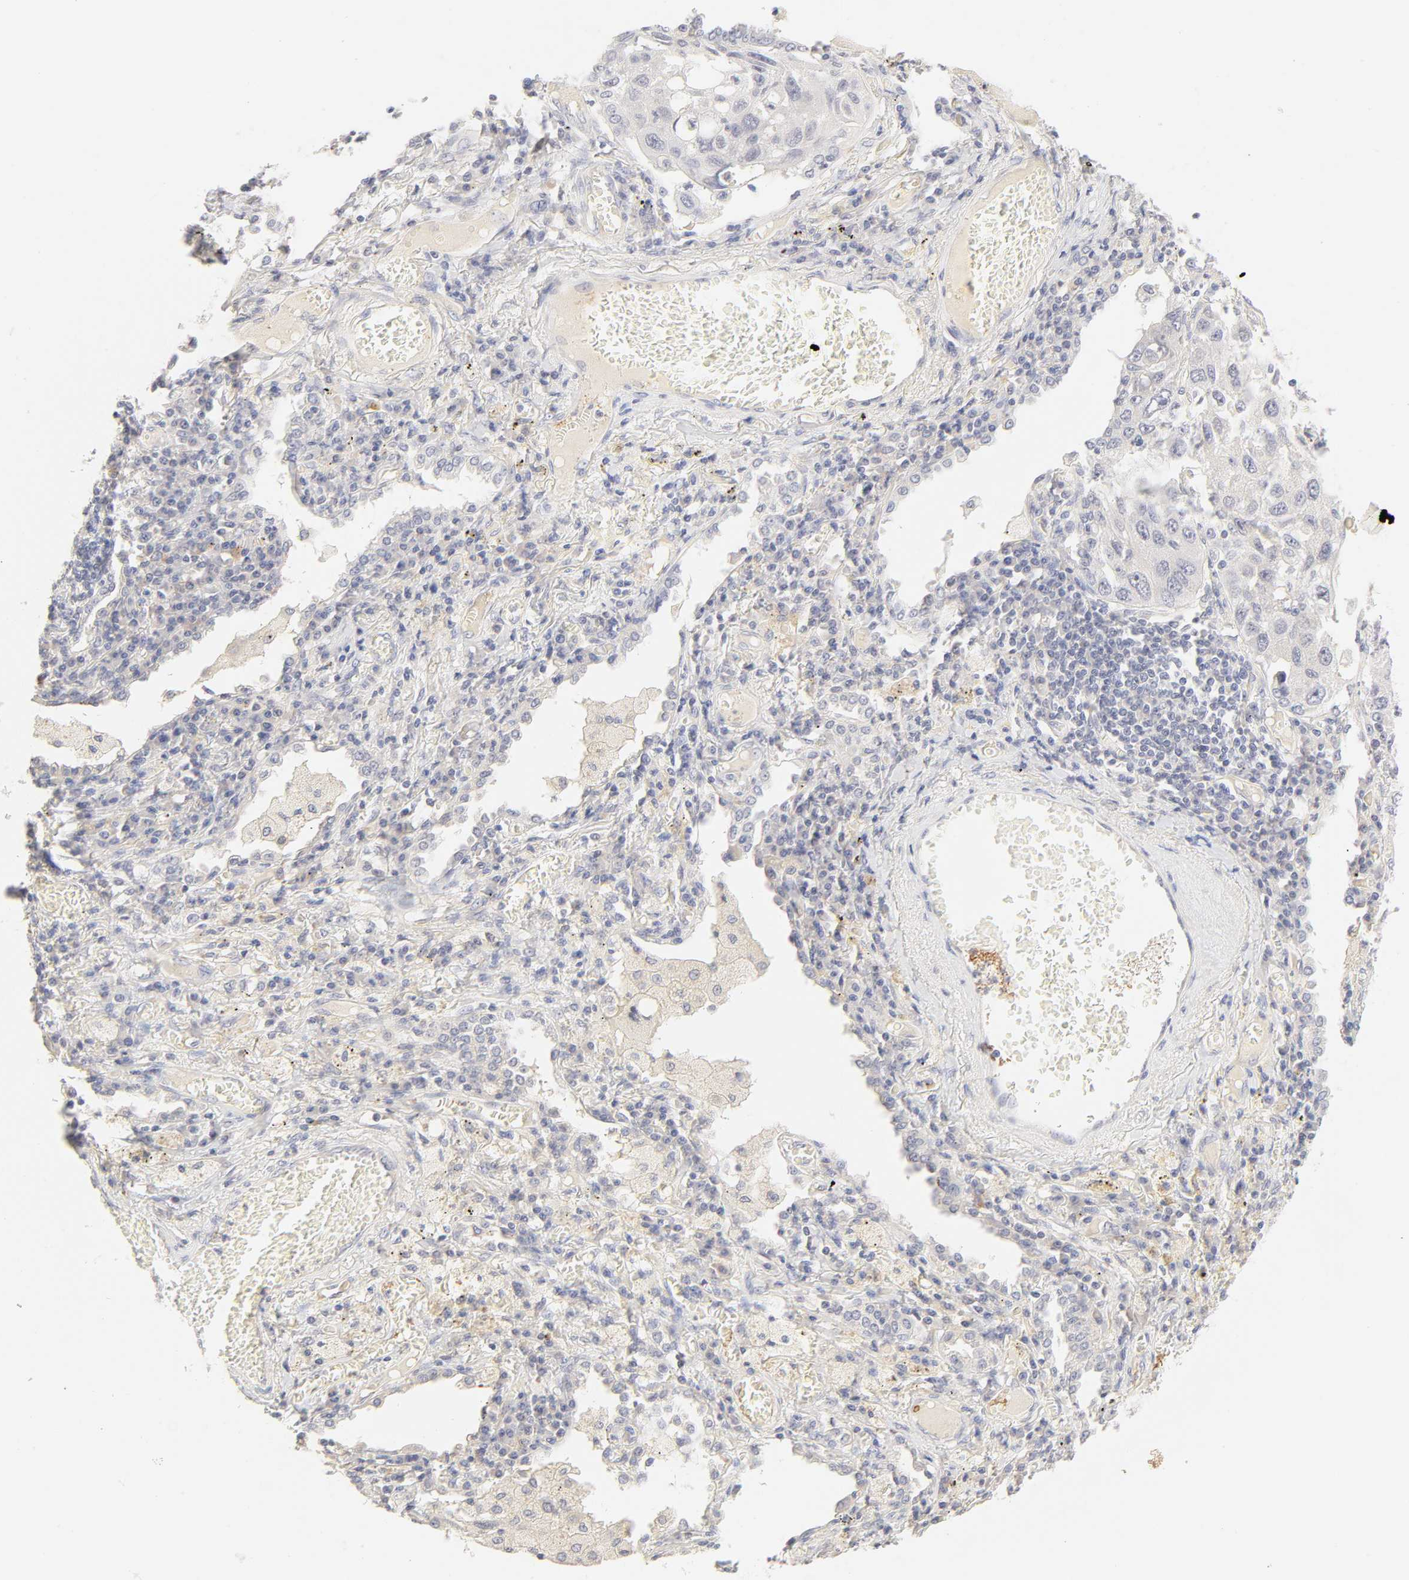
{"staining": {"intensity": "negative", "quantity": "none", "location": "none"}, "tissue": "lung cancer", "cell_type": "Tumor cells", "image_type": "cancer", "snomed": [{"axis": "morphology", "description": "Squamous cell carcinoma, NOS"}, {"axis": "topography", "description": "Lung"}], "caption": "This is an immunohistochemistry photomicrograph of squamous cell carcinoma (lung). There is no positivity in tumor cells.", "gene": "CYP4B1", "patient": {"sex": "male", "age": 71}}